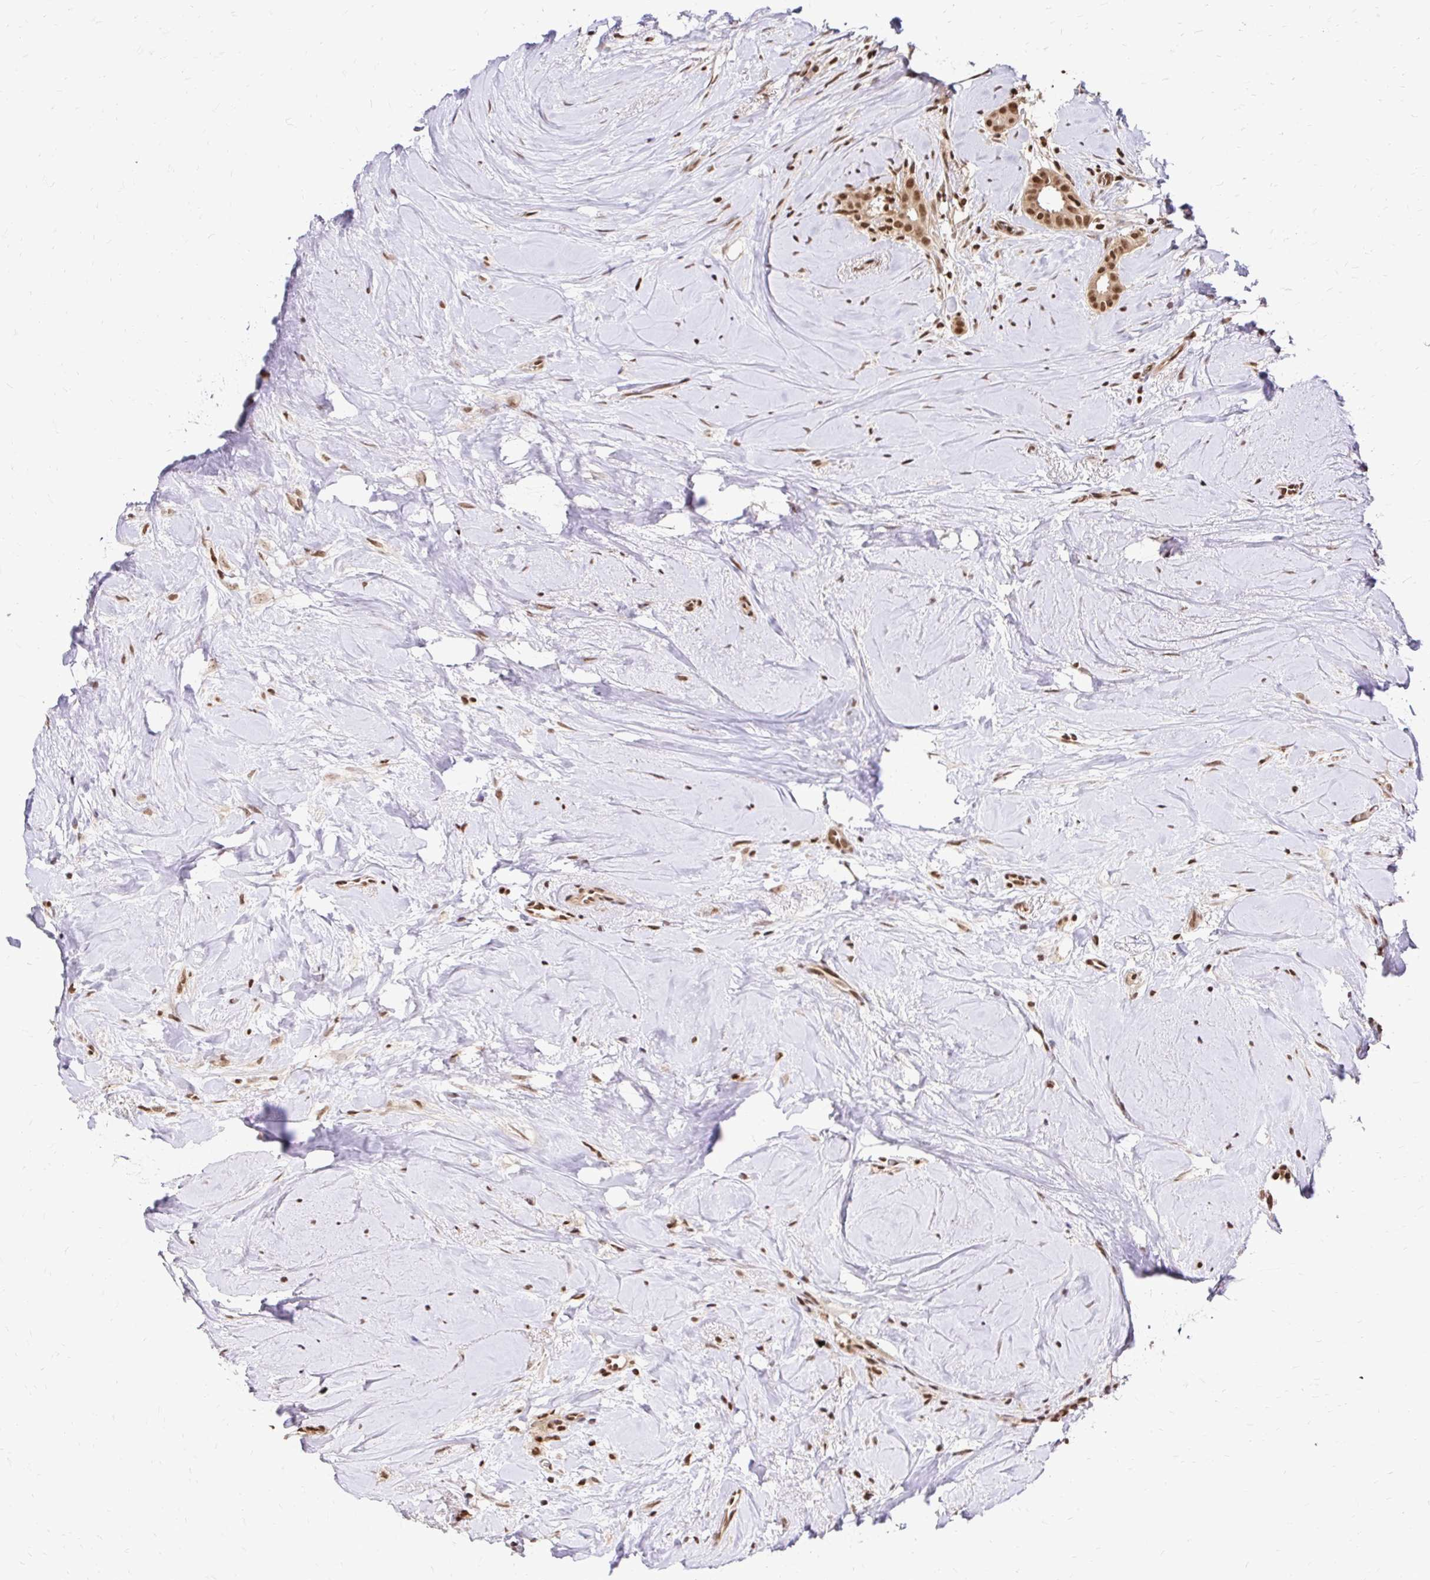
{"staining": {"intensity": "moderate", "quantity": ">75%", "location": "nuclear"}, "tissue": "breast cancer", "cell_type": "Tumor cells", "image_type": "cancer", "snomed": [{"axis": "morphology", "description": "Duct carcinoma"}, {"axis": "topography", "description": "Breast"}], "caption": "DAB (3,3'-diaminobenzidine) immunohistochemical staining of breast cancer (infiltrating ductal carcinoma) demonstrates moderate nuclear protein staining in about >75% of tumor cells.", "gene": "GLYR1", "patient": {"sex": "female", "age": 65}}